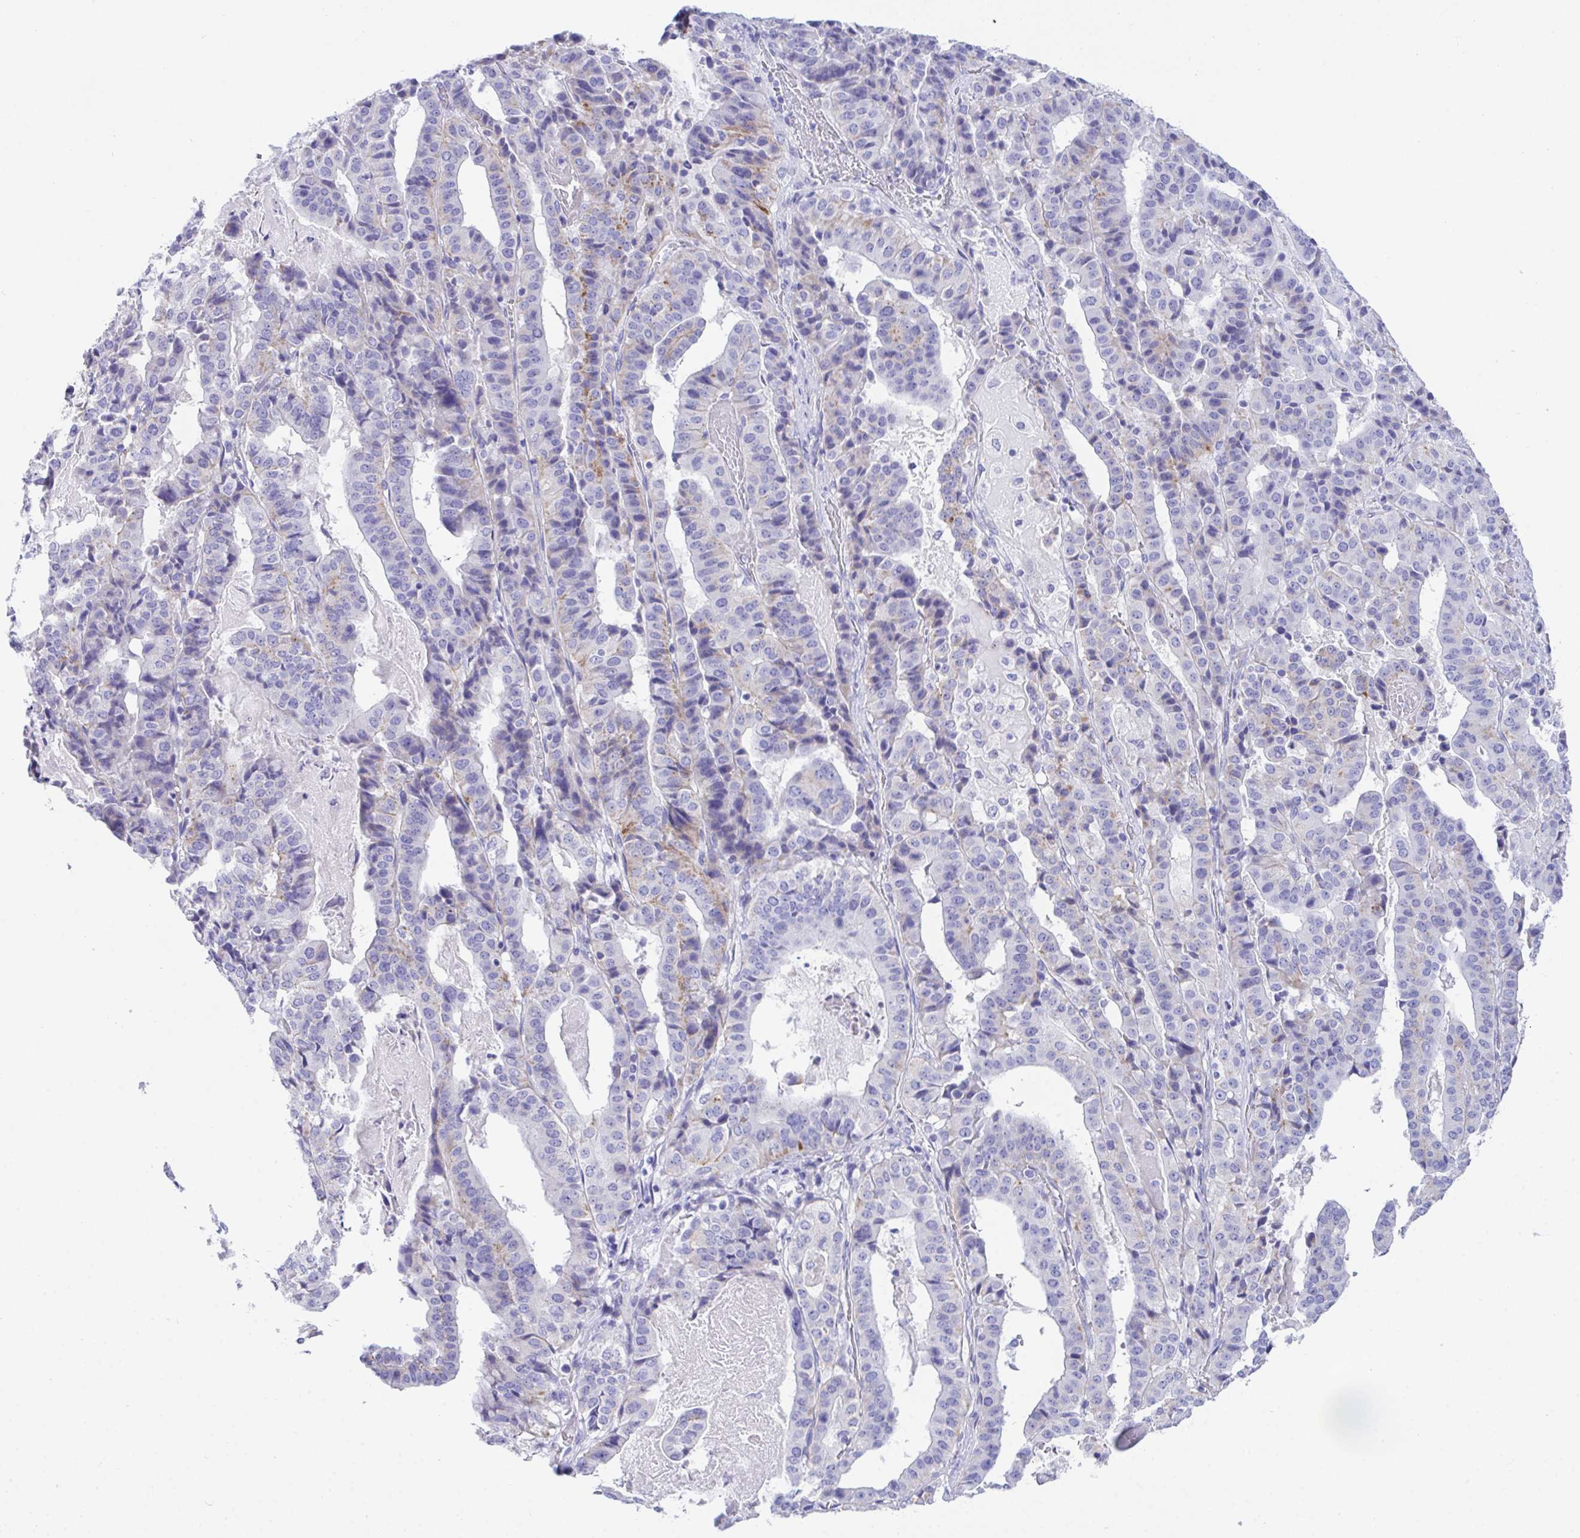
{"staining": {"intensity": "negative", "quantity": "none", "location": "none"}, "tissue": "stomach cancer", "cell_type": "Tumor cells", "image_type": "cancer", "snomed": [{"axis": "morphology", "description": "Adenocarcinoma, NOS"}, {"axis": "topography", "description": "Stomach"}], "caption": "This is a image of IHC staining of stomach cancer, which shows no staining in tumor cells.", "gene": "TMEM106B", "patient": {"sex": "male", "age": 48}}